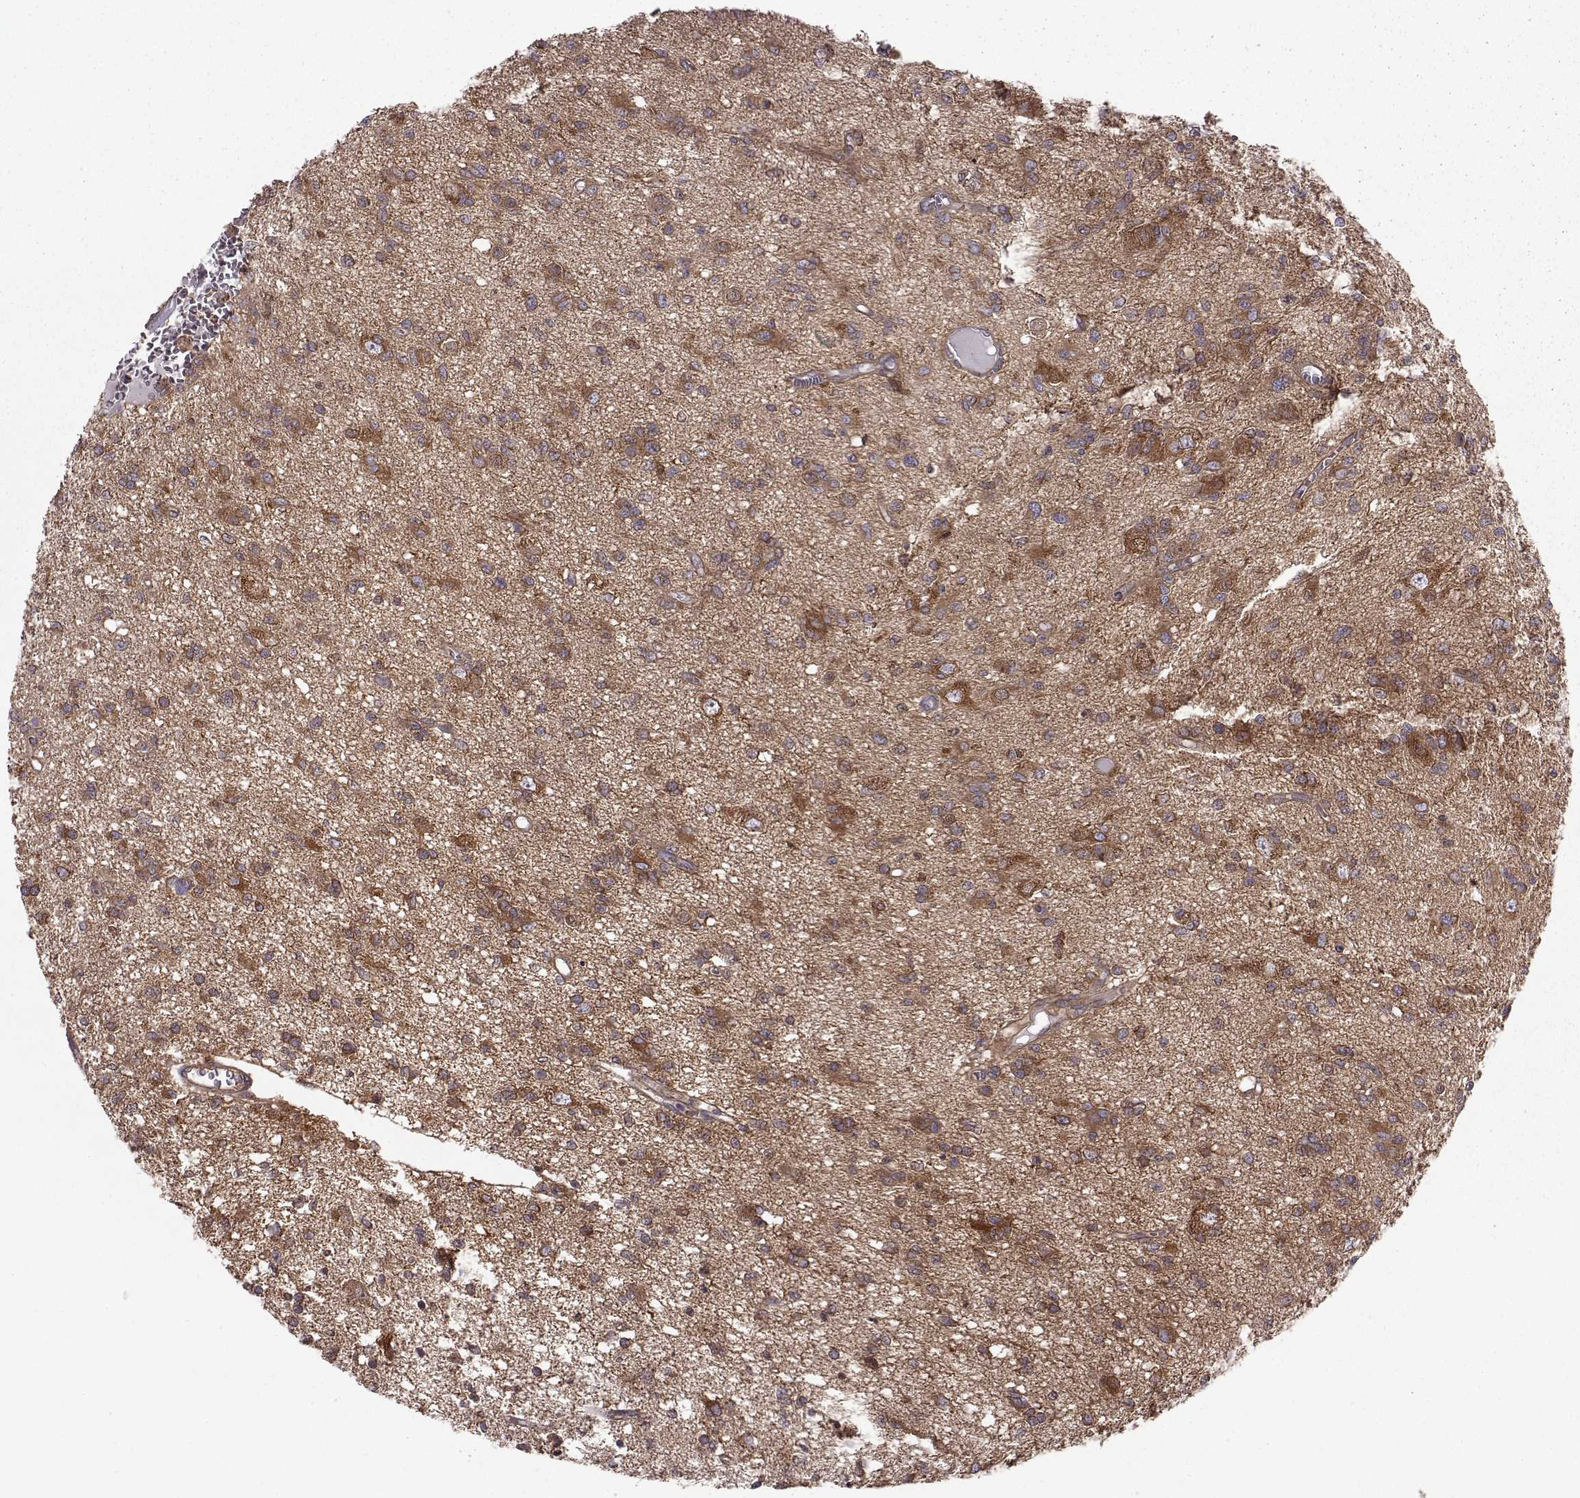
{"staining": {"intensity": "negative", "quantity": "none", "location": "none"}, "tissue": "glioma", "cell_type": "Tumor cells", "image_type": "cancer", "snomed": [{"axis": "morphology", "description": "Glioma, malignant, Low grade"}, {"axis": "topography", "description": "Brain"}], "caption": "Human malignant low-grade glioma stained for a protein using immunohistochemistry (IHC) shows no positivity in tumor cells.", "gene": "RABGAP1", "patient": {"sex": "male", "age": 64}}